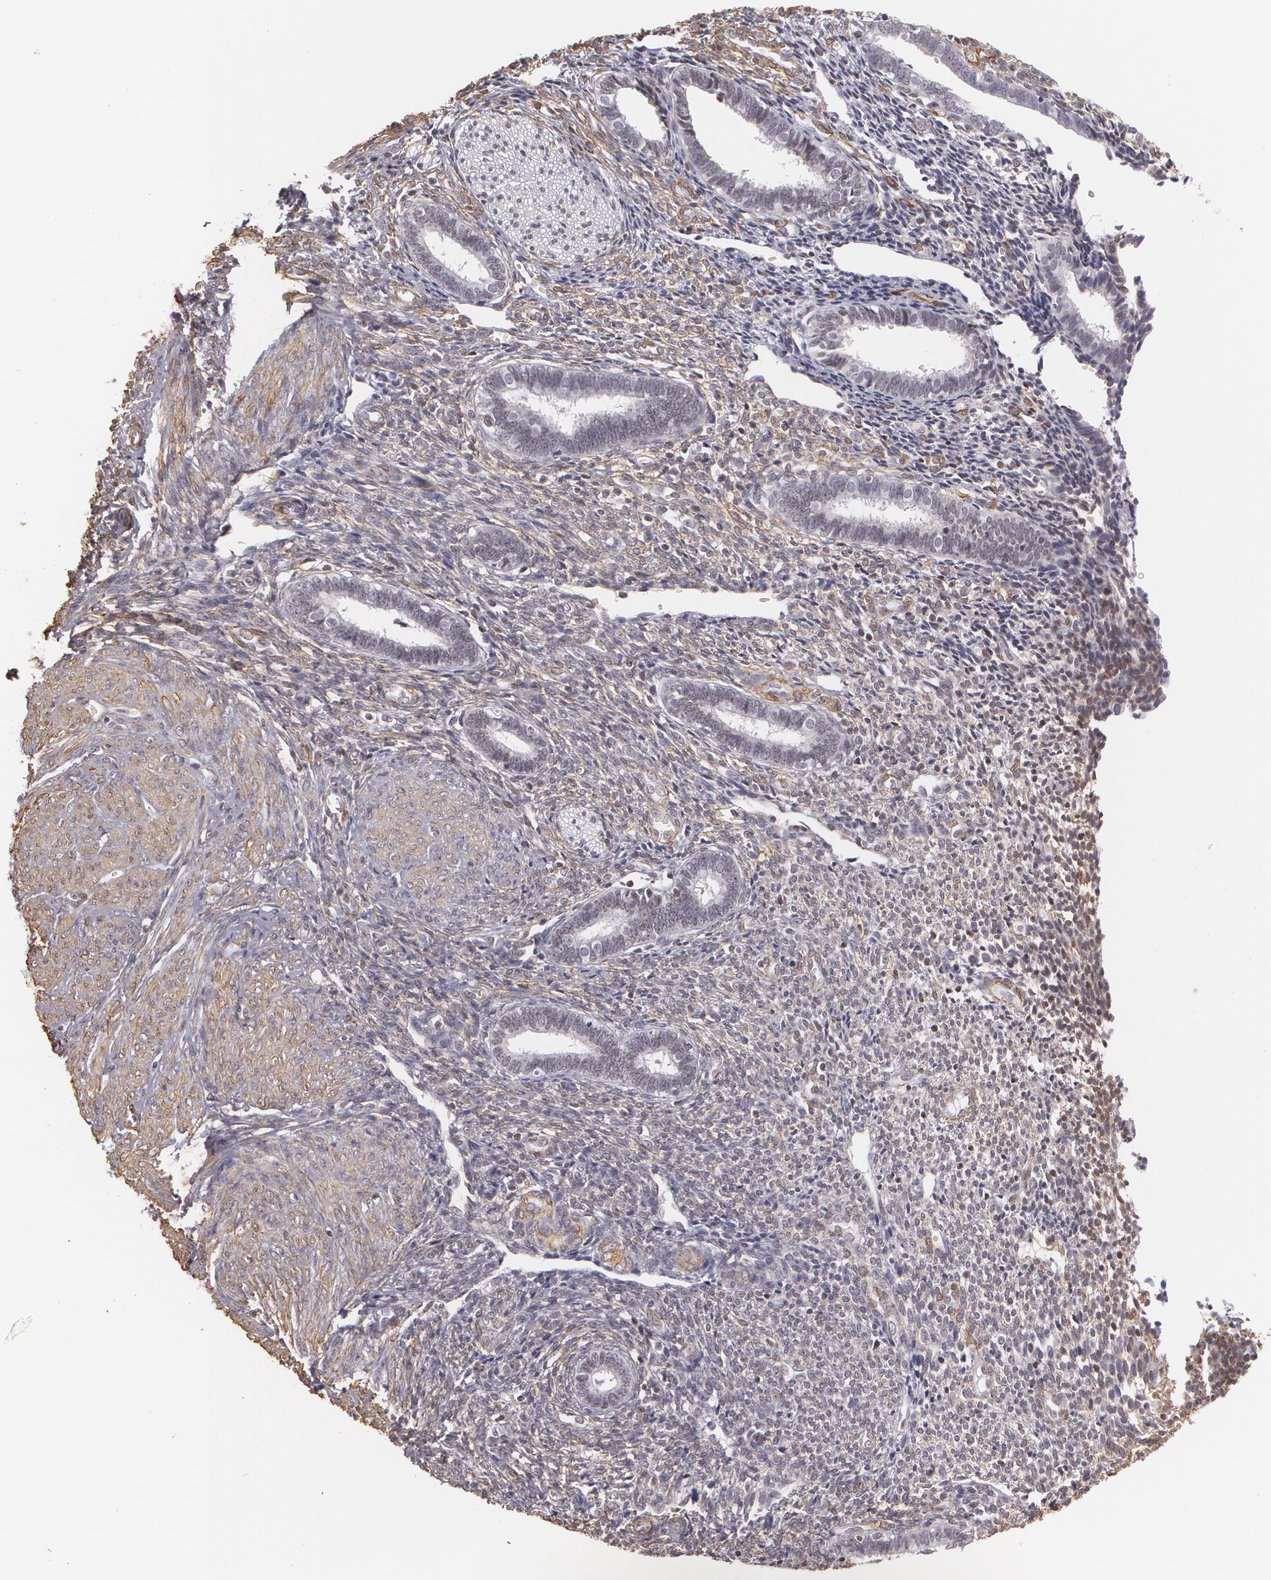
{"staining": {"intensity": "weak", "quantity": "<25%", "location": "cytoplasmic/membranous,nuclear"}, "tissue": "endometrium", "cell_type": "Cells in endometrial stroma", "image_type": "normal", "snomed": [{"axis": "morphology", "description": "Normal tissue, NOS"}, {"axis": "topography", "description": "Endometrium"}], "caption": "IHC micrograph of benign human endometrium stained for a protein (brown), which shows no staining in cells in endometrial stroma. (DAB (3,3'-diaminobenzidine) immunohistochemistry (IHC), high magnification).", "gene": "VAMP1", "patient": {"sex": "female", "age": 27}}